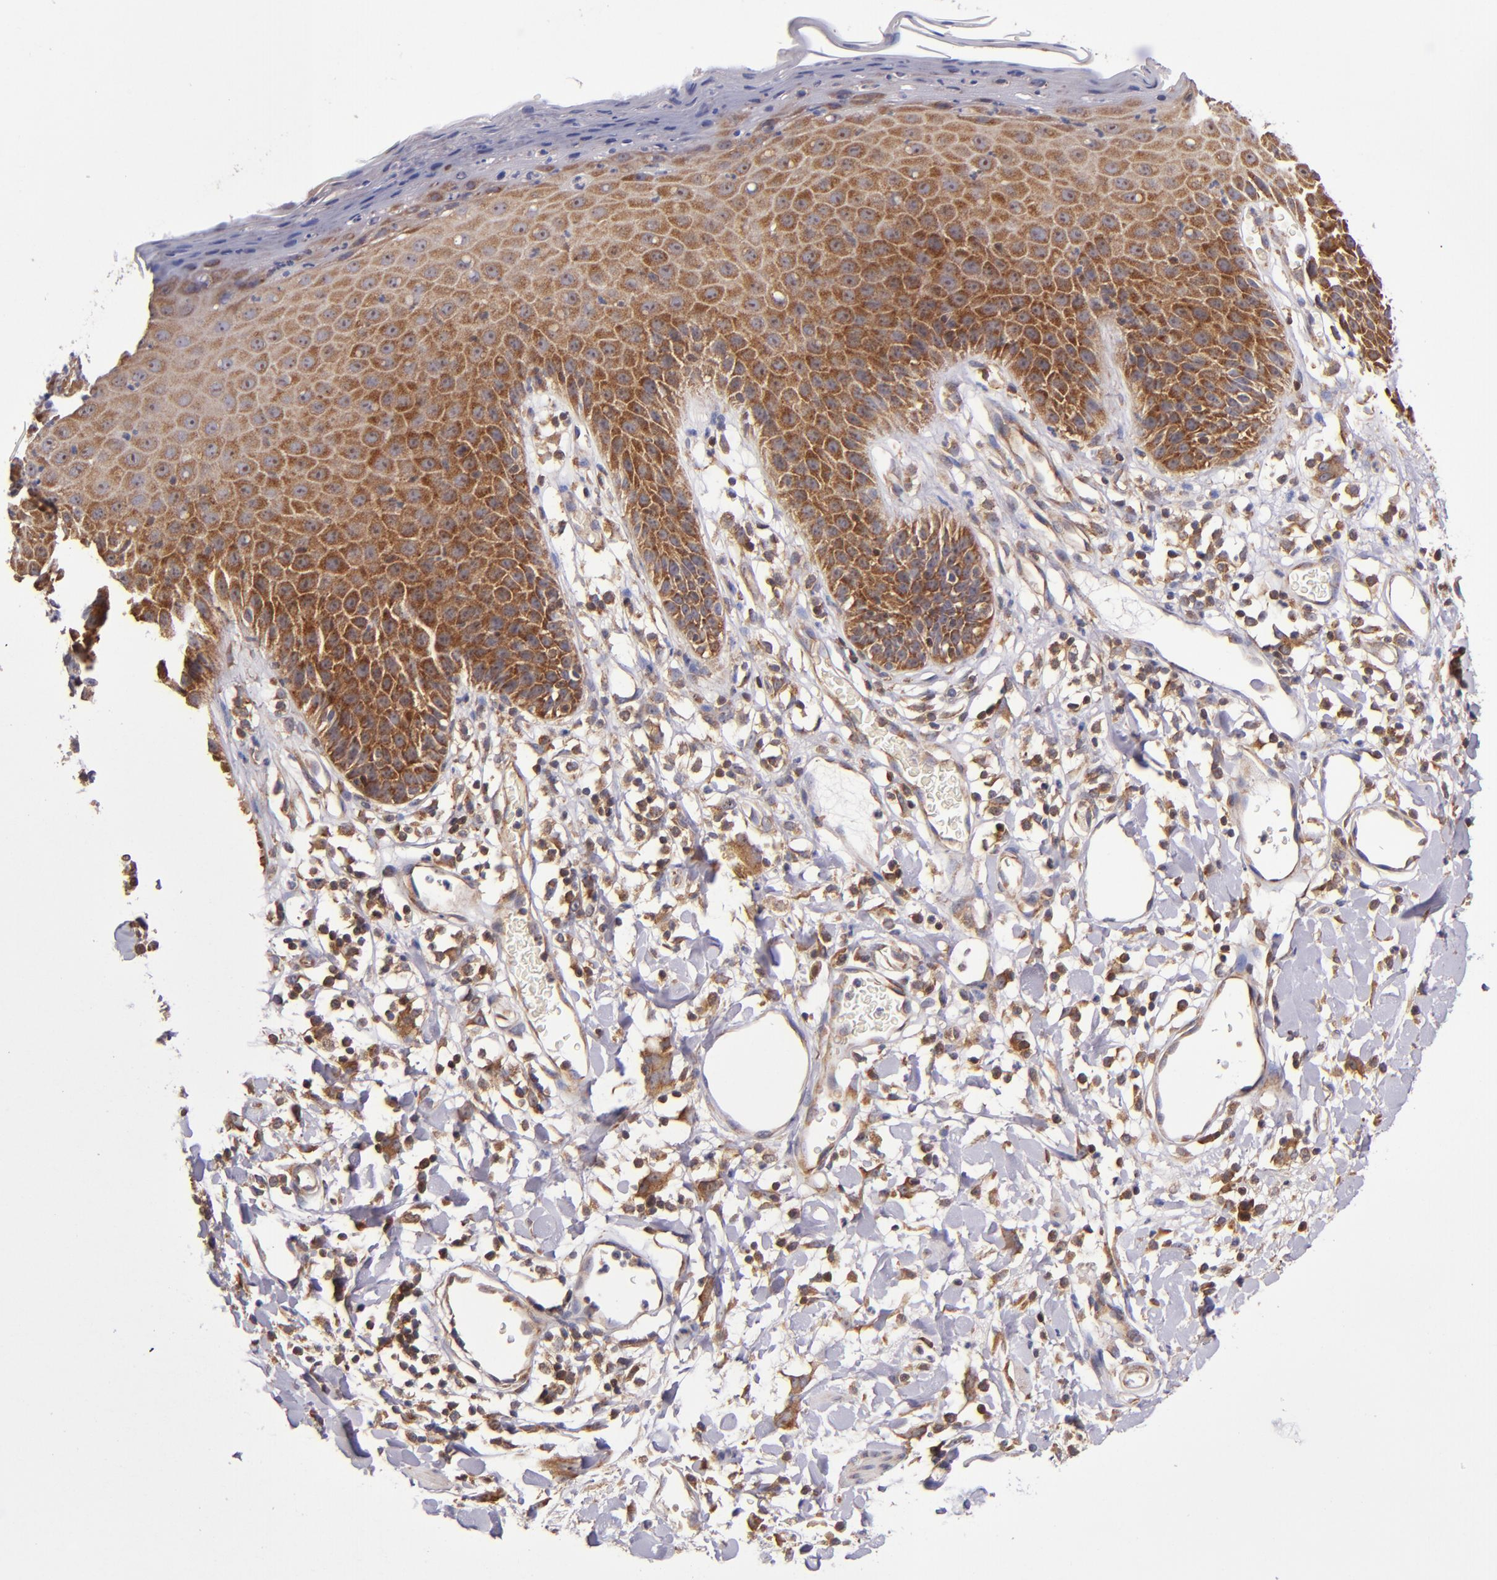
{"staining": {"intensity": "strong", "quantity": ">75%", "location": "cytoplasmic/membranous"}, "tissue": "skin", "cell_type": "Epidermal cells", "image_type": "normal", "snomed": [{"axis": "morphology", "description": "Normal tissue, NOS"}, {"axis": "topography", "description": "Vulva"}, {"axis": "topography", "description": "Peripheral nerve tissue"}], "caption": "A high-resolution micrograph shows IHC staining of benign skin, which exhibits strong cytoplasmic/membranous staining in about >75% of epidermal cells.", "gene": "EIF4ENIF1", "patient": {"sex": "female", "age": 68}}